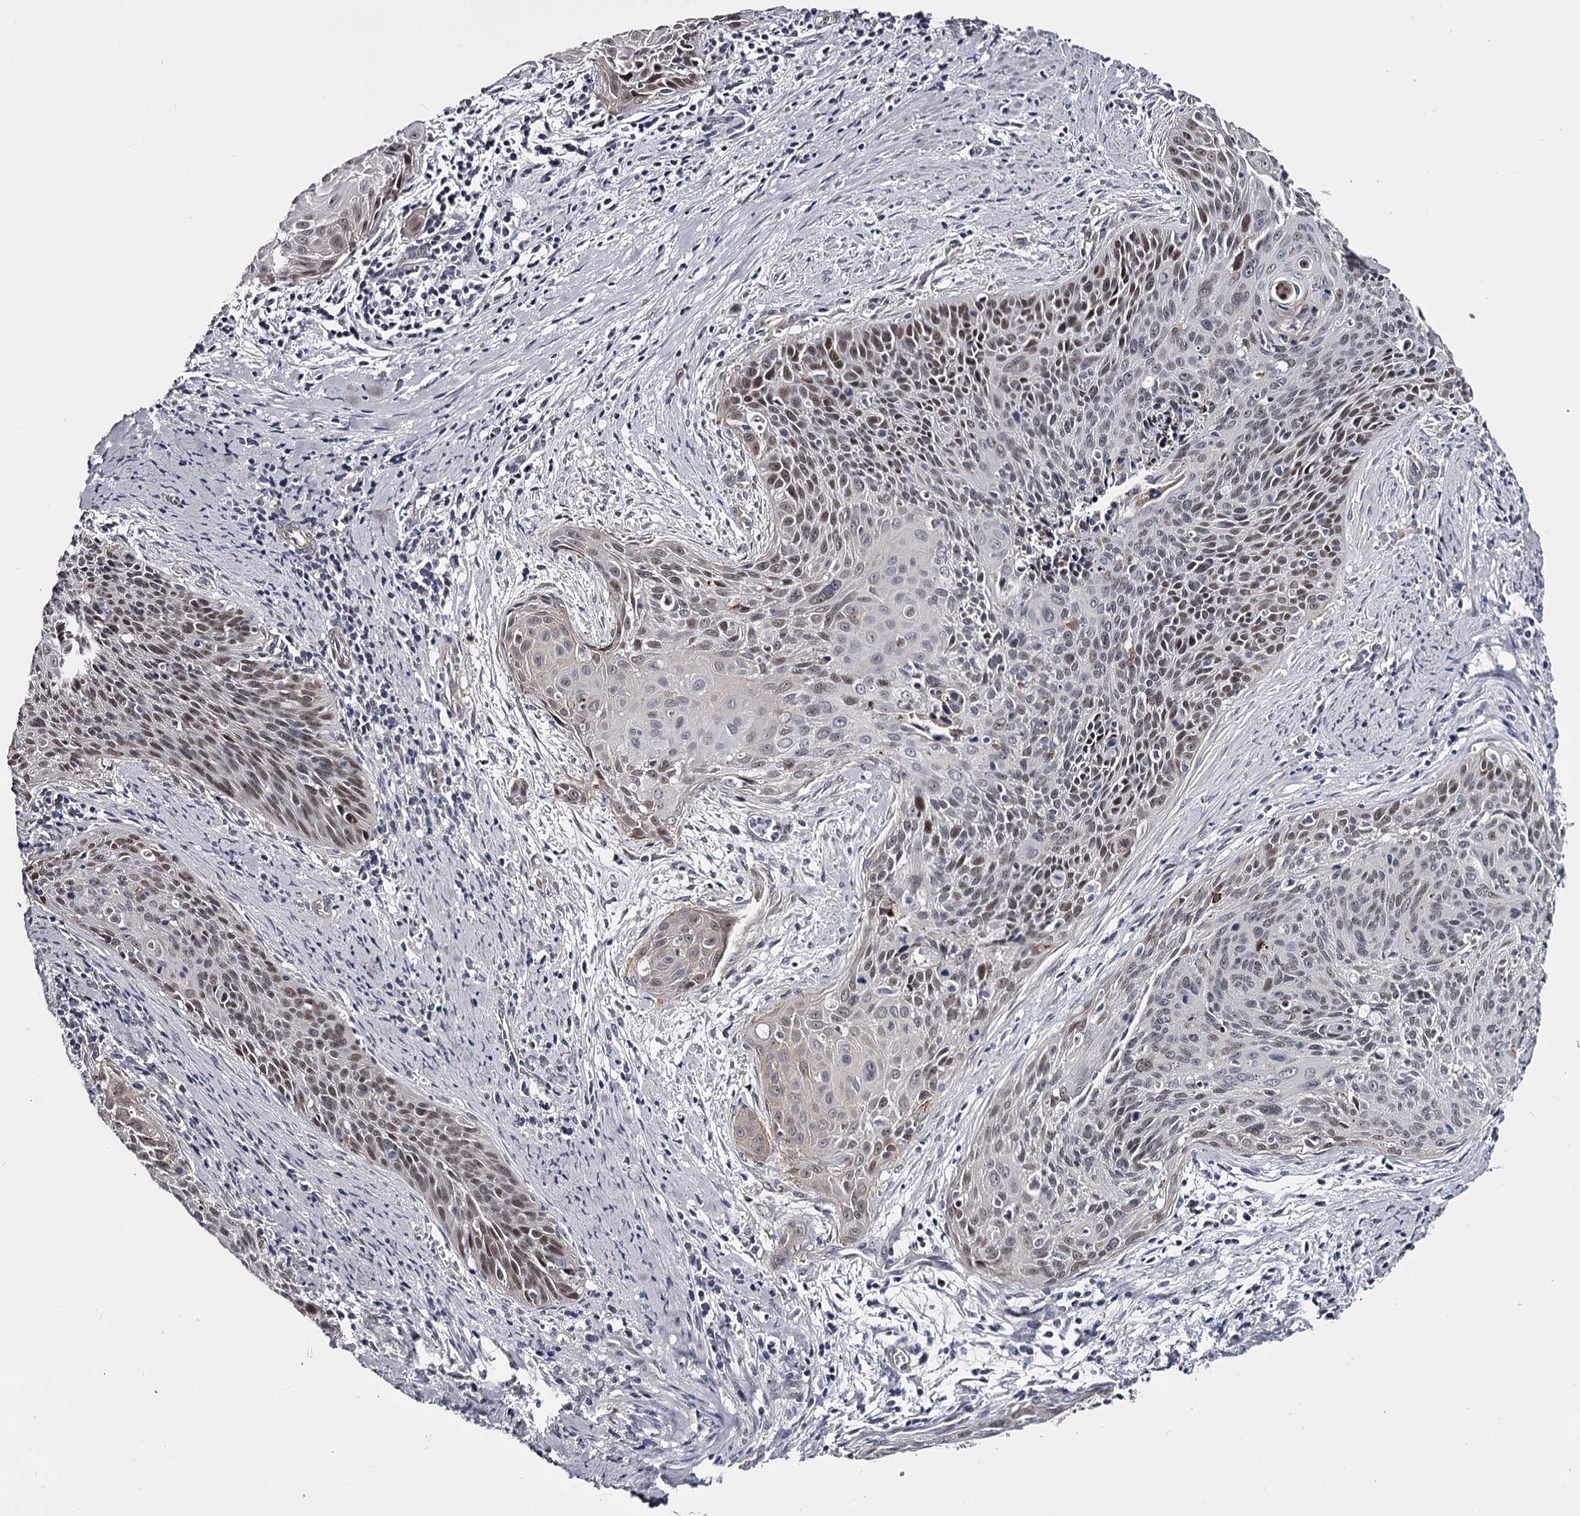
{"staining": {"intensity": "weak", "quantity": "25%-75%", "location": "nuclear"}, "tissue": "cervical cancer", "cell_type": "Tumor cells", "image_type": "cancer", "snomed": [{"axis": "morphology", "description": "Squamous cell carcinoma, NOS"}, {"axis": "topography", "description": "Cervix"}], "caption": "The photomicrograph exhibits a brown stain indicating the presence of a protein in the nuclear of tumor cells in cervical cancer. Ihc stains the protein of interest in brown and the nuclei are stained blue.", "gene": "OVOL2", "patient": {"sex": "female", "age": 55}}